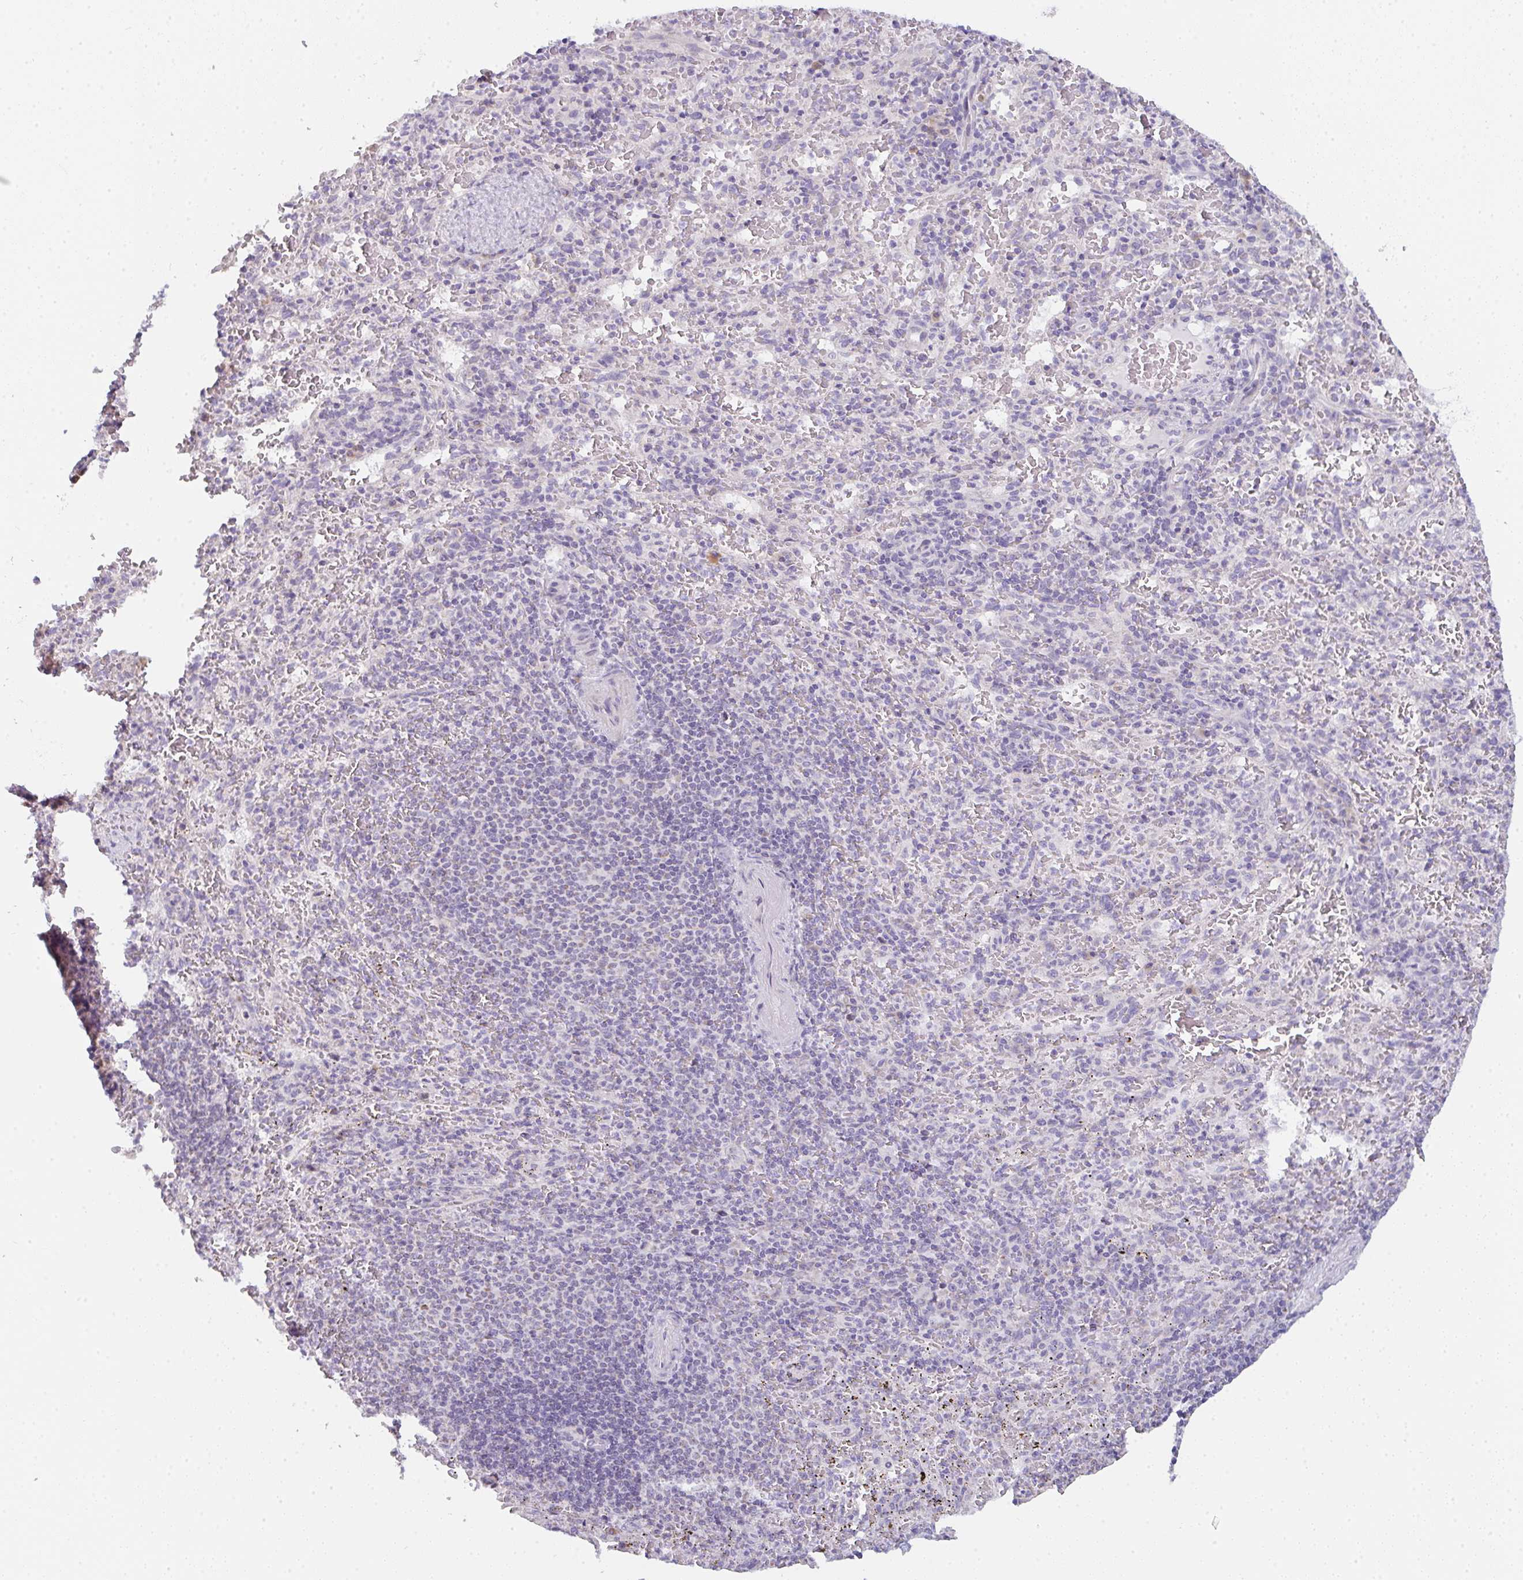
{"staining": {"intensity": "negative", "quantity": "none", "location": "none"}, "tissue": "spleen", "cell_type": "Cells in red pulp", "image_type": "normal", "snomed": [{"axis": "morphology", "description": "Normal tissue, NOS"}, {"axis": "topography", "description": "Spleen"}], "caption": "This is an IHC image of normal human spleen. There is no positivity in cells in red pulp.", "gene": "CACNA1S", "patient": {"sex": "male", "age": 57}}